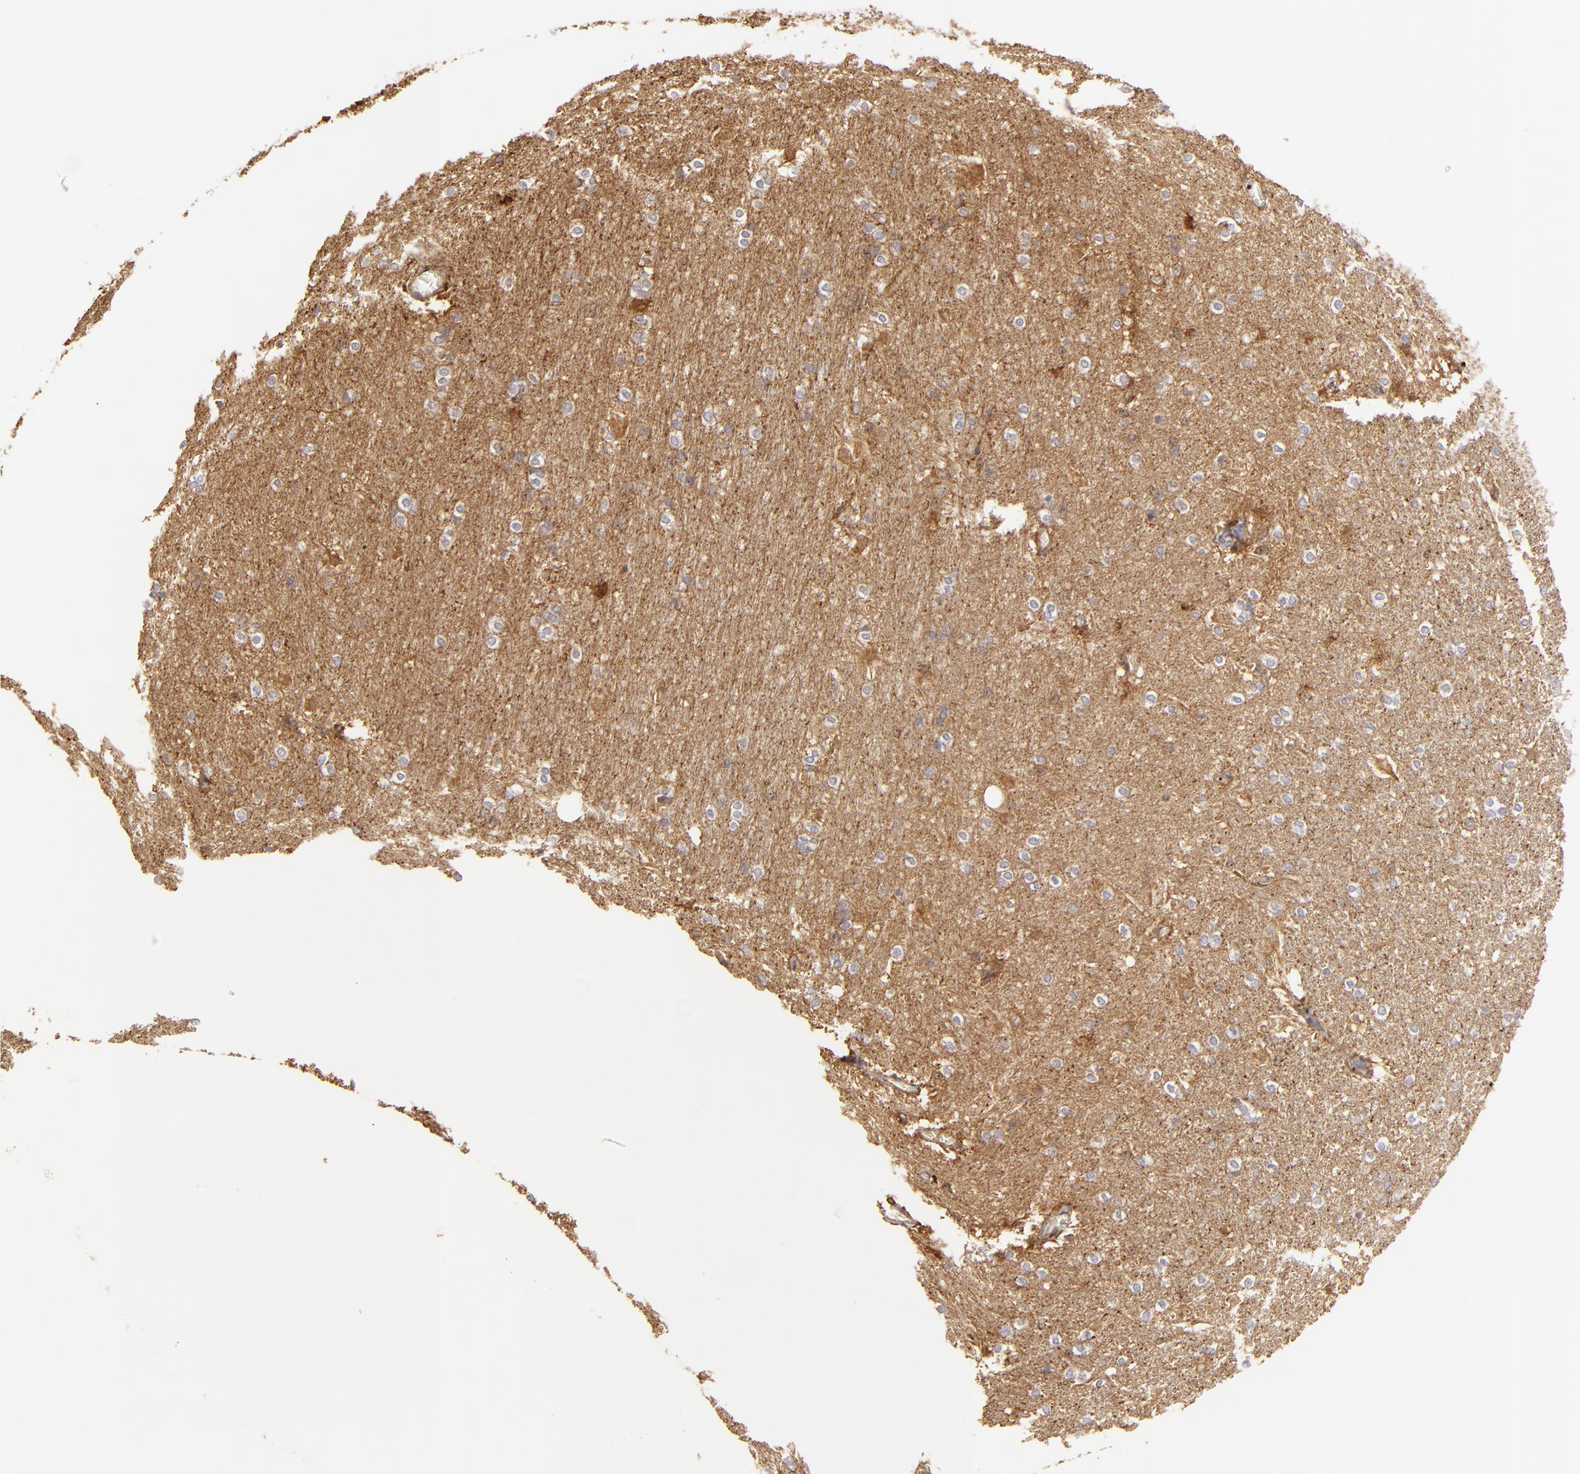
{"staining": {"intensity": "moderate", "quantity": ">75%", "location": "cytoplasmic/membranous"}, "tissue": "hippocampus", "cell_type": "Glial cells", "image_type": "normal", "snomed": [{"axis": "morphology", "description": "Normal tissue, NOS"}, {"axis": "topography", "description": "Hippocampus"}], "caption": "This is a photomicrograph of immunohistochemistry (IHC) staining of normal hippocampus, which shows moderate expression in the cytoplasmic/membranous of glial cells.", "gene": "ACTB", "patient": {"sex": "female", "age": 19}}